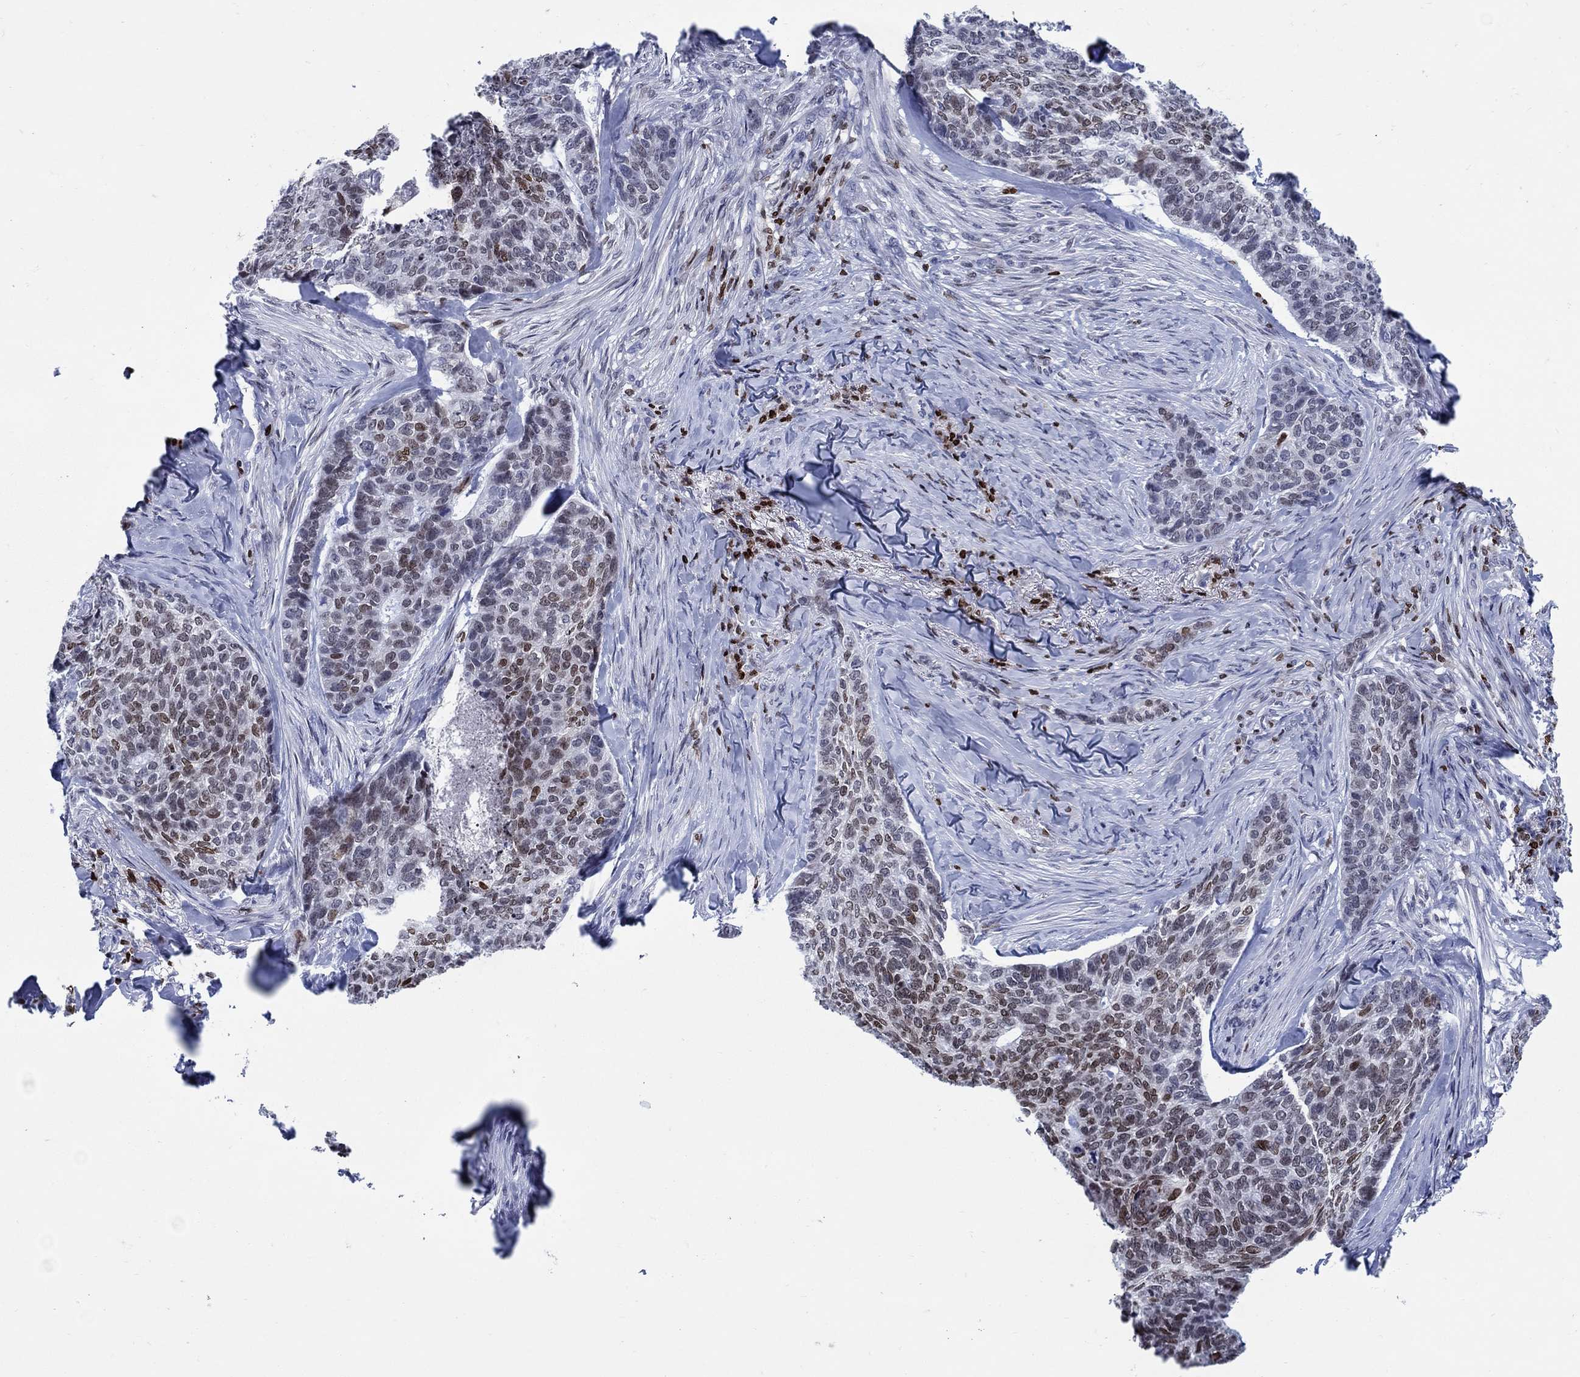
{"staining": {"intensity": "moderate", "quantity": "<25%", "location": "nuclear"}, "tissue": "skin cancer", "cell_type": "Tumor cells", "image_type": "cancer", "snomed": [{"axis": "morphology", "description": "Basal cell carcinoma"}, {"axis": "topography", "description": "Skin"}], "caption": "This is an image of IHC staining of skin cancer, which shows moderate positivity in the nuclear of tumor cells.", "gene": "HMGA1", "patient": {"sex": "female", "age": 69}}